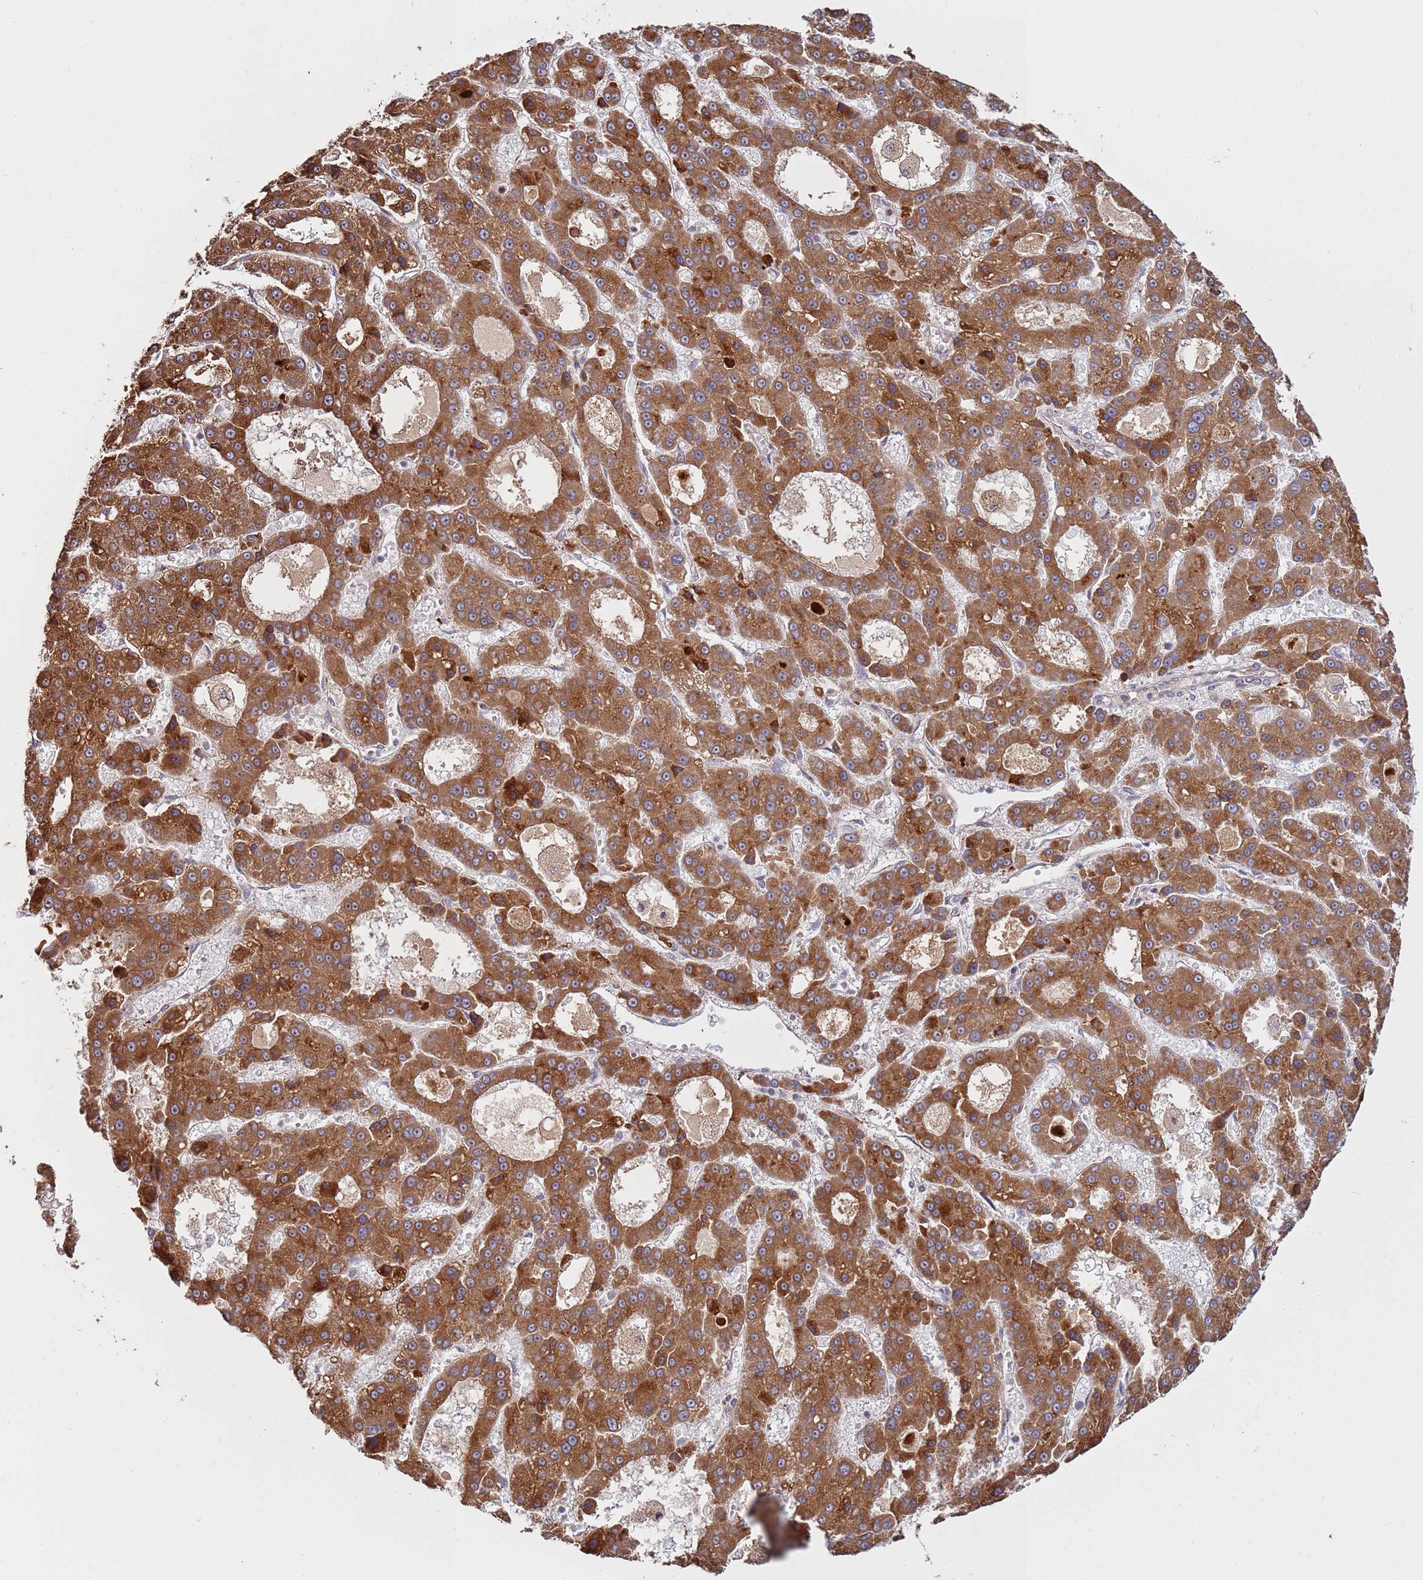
{"staining": {"intensity": "strong", "quantity": ">75%", "location": "cytoplasmic/membranous"}, "tissue": "liver cancer", "cell_type": "Tumor cells", "image_type": "cancer", "snomed": [{"axis": "morphology", "description": "Carcinoma, Hepatocellular, NOS"}, {"axis": "topography", "description": "Liver"}], "caption": "Liver cancer stained with IHC exhibits strong cytoplasmic/membranous expression in approximately >75% of tumor cells.", "gene": "KIF25", "patient": {"sex": "male", "age": 70}}